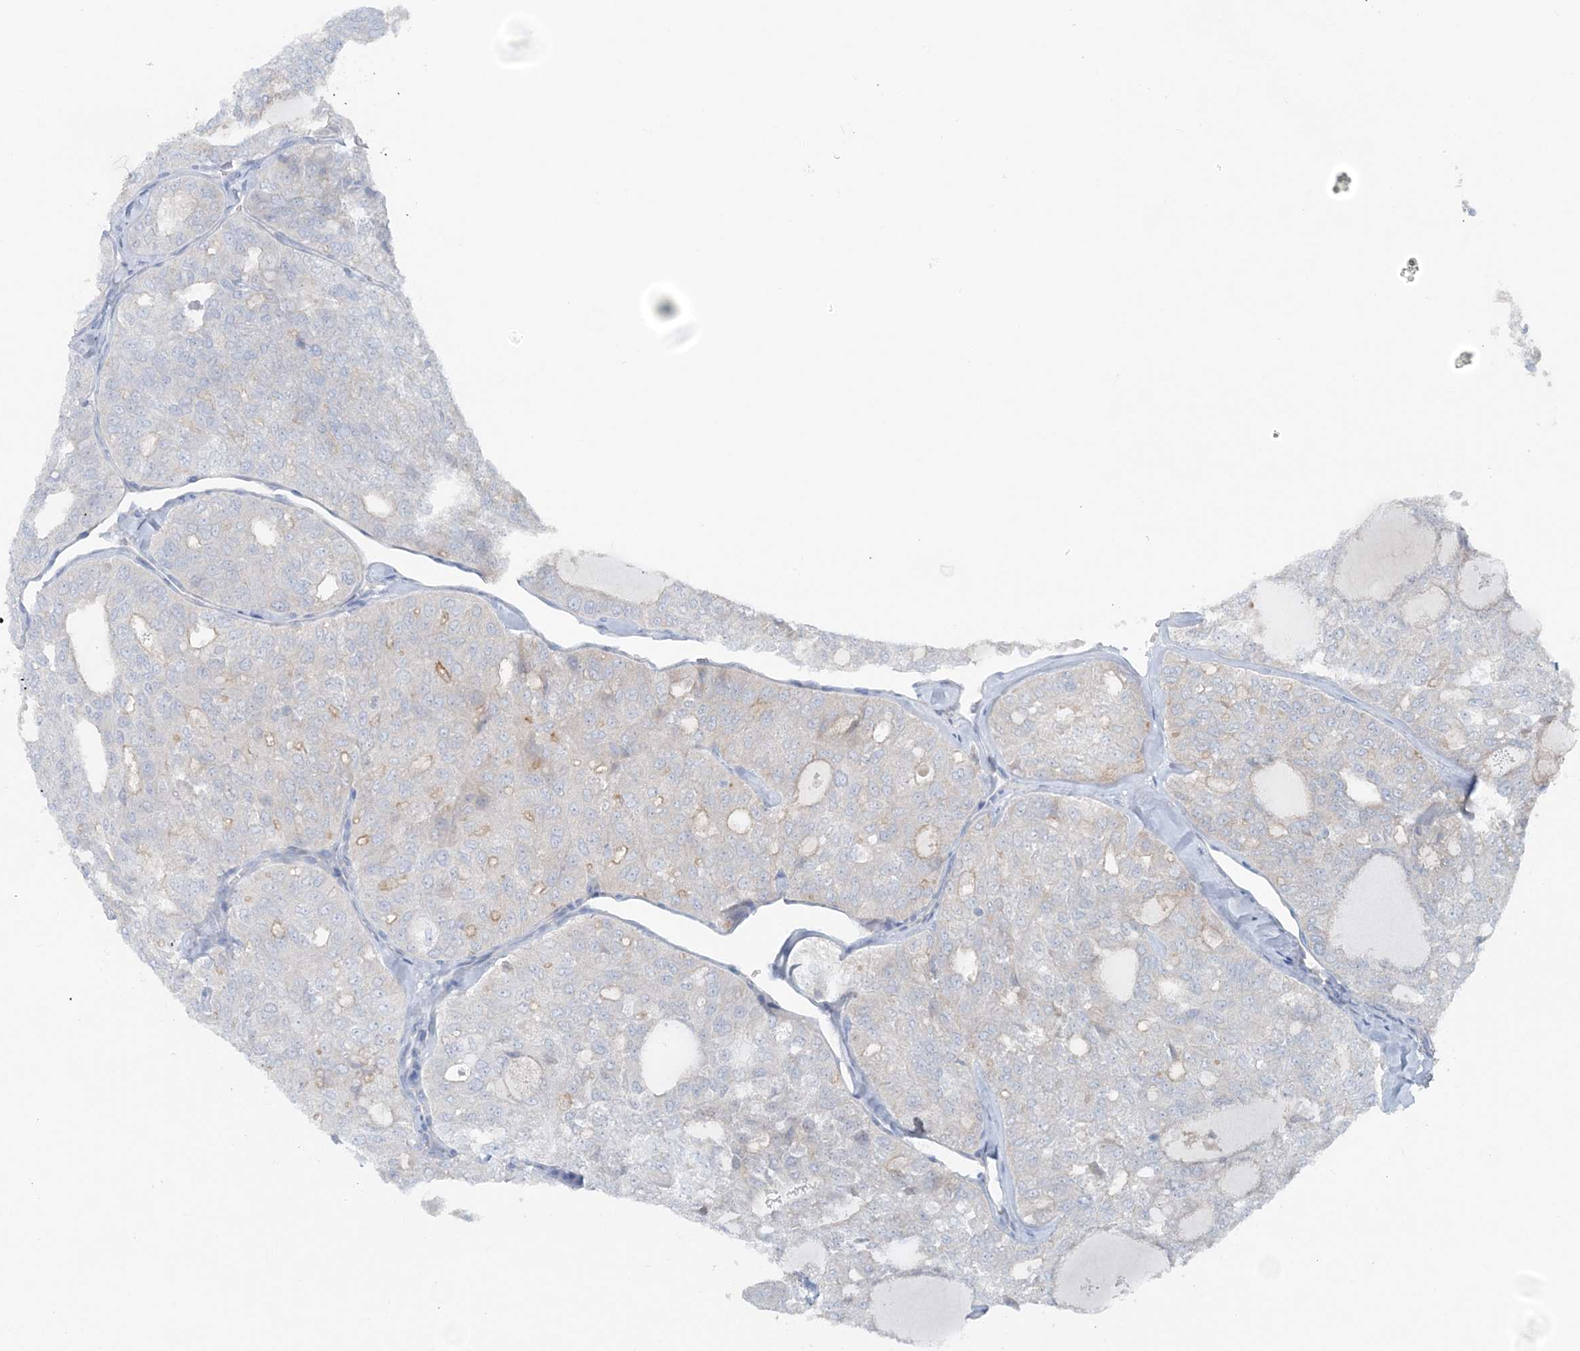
{"staining": {"intensity": "weak", "quantity": "<25%", "location": "cytoplasmic/membranous"}, "tissue": "thyroid cancer", "cell_type": "Tumor cells", "image_type": "cancer", "snomed": [{"axis": "morphology", "description": "Follicular adenoma carcinoma, NOS"}, {"axis": "topography", "description": "Thyroid gland"}], "caption": "Protein analysis of follicular adenoma carcinoma (thyroid) displays no significant expression in tumor cells.", "gene": "ATP11A", "patient": {"sex": "male", "age": 75}}